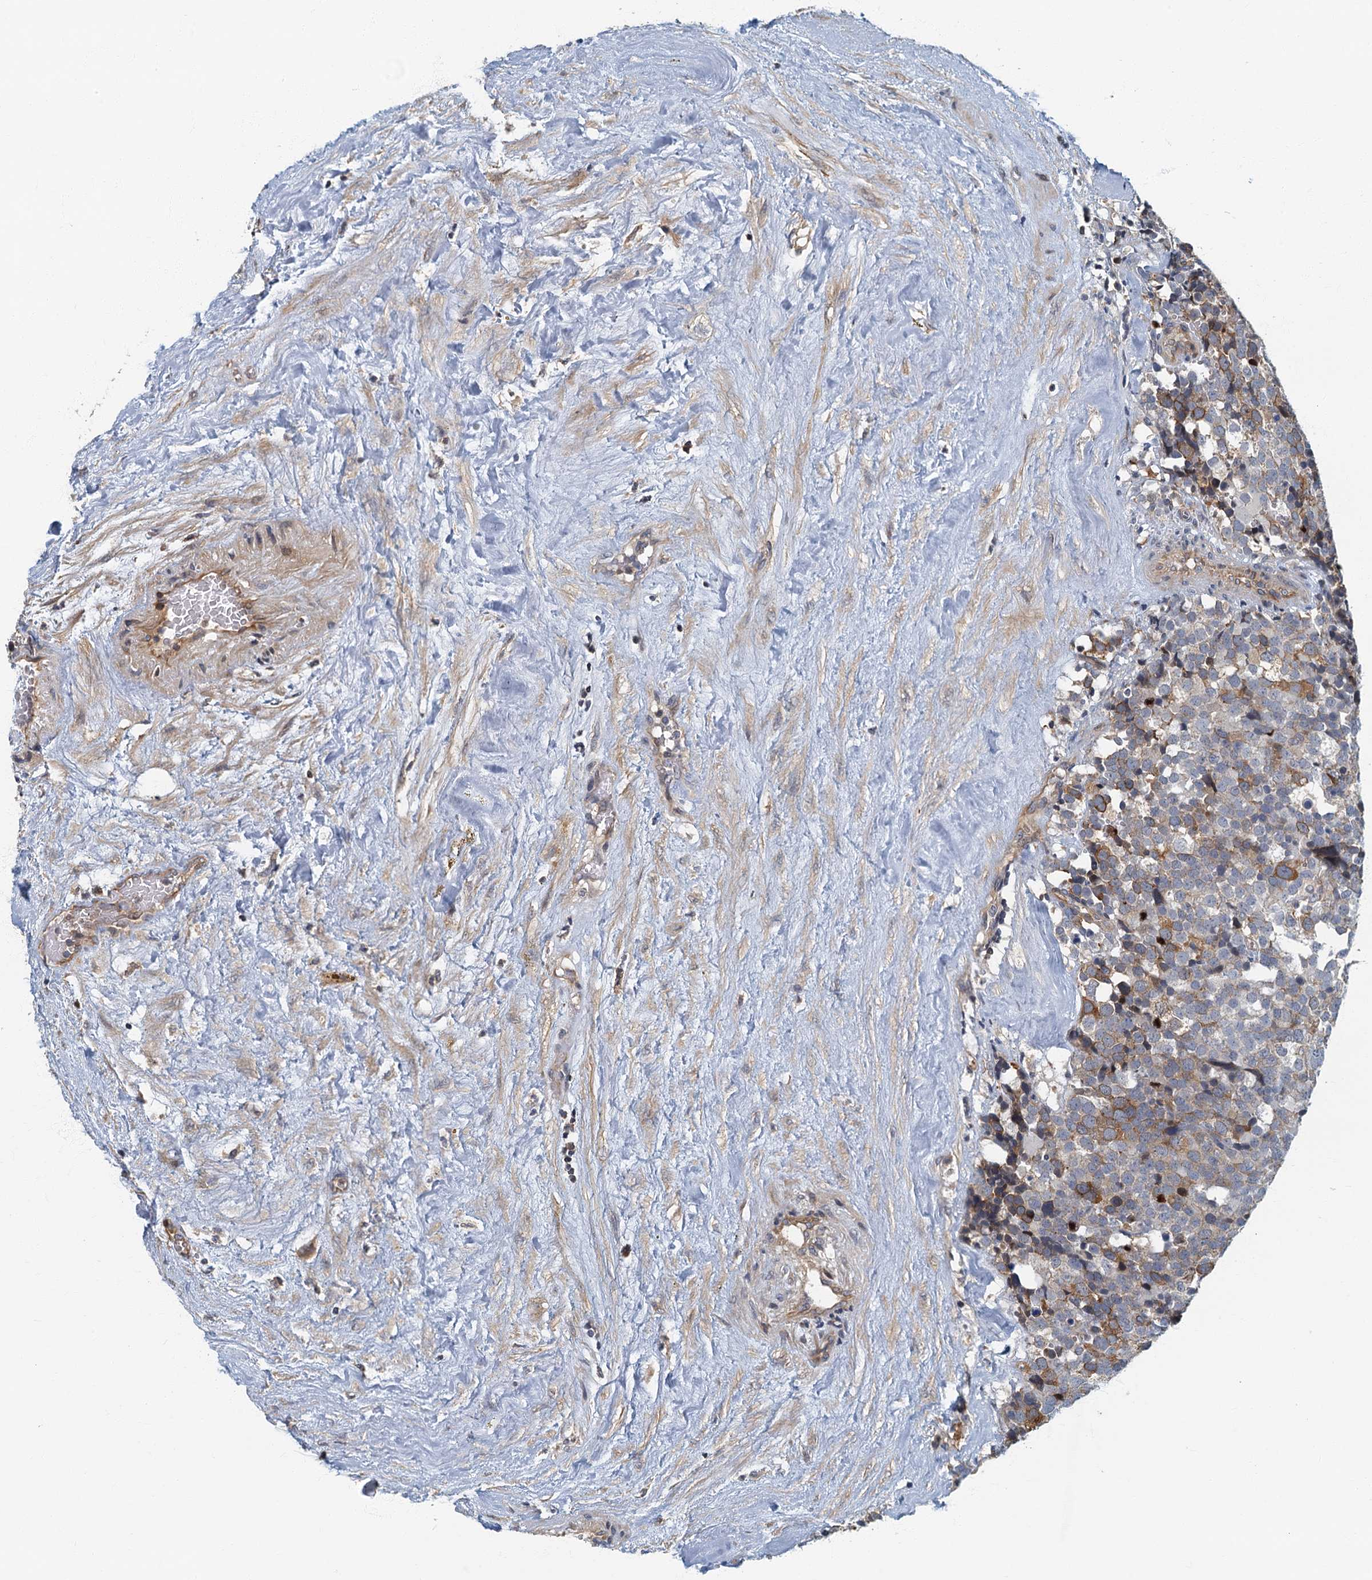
{"staining": {"intensity": "moderate", "quantity": "<25%", "location": "cytoplasmic/membranous"}, "tissue": "testis cancer", "cell_type": "Tumor cells", "image_type": "cancer", "snomed": [{"axis": "morphology", "description": "Seminoma, NOS"}, {"axis": "topography", "description": "Testis"}], "caption": "Immunohistochemical staining of human testis cancer reveals low levels of moderate cytoplasmic/membranous protein staining in about <25% of tumor cells. (DAB = brown stain, brightfield microscopy at high magnification).", "gene": "CKAP2L", "patient": {"sex": "male", "age": 71}}